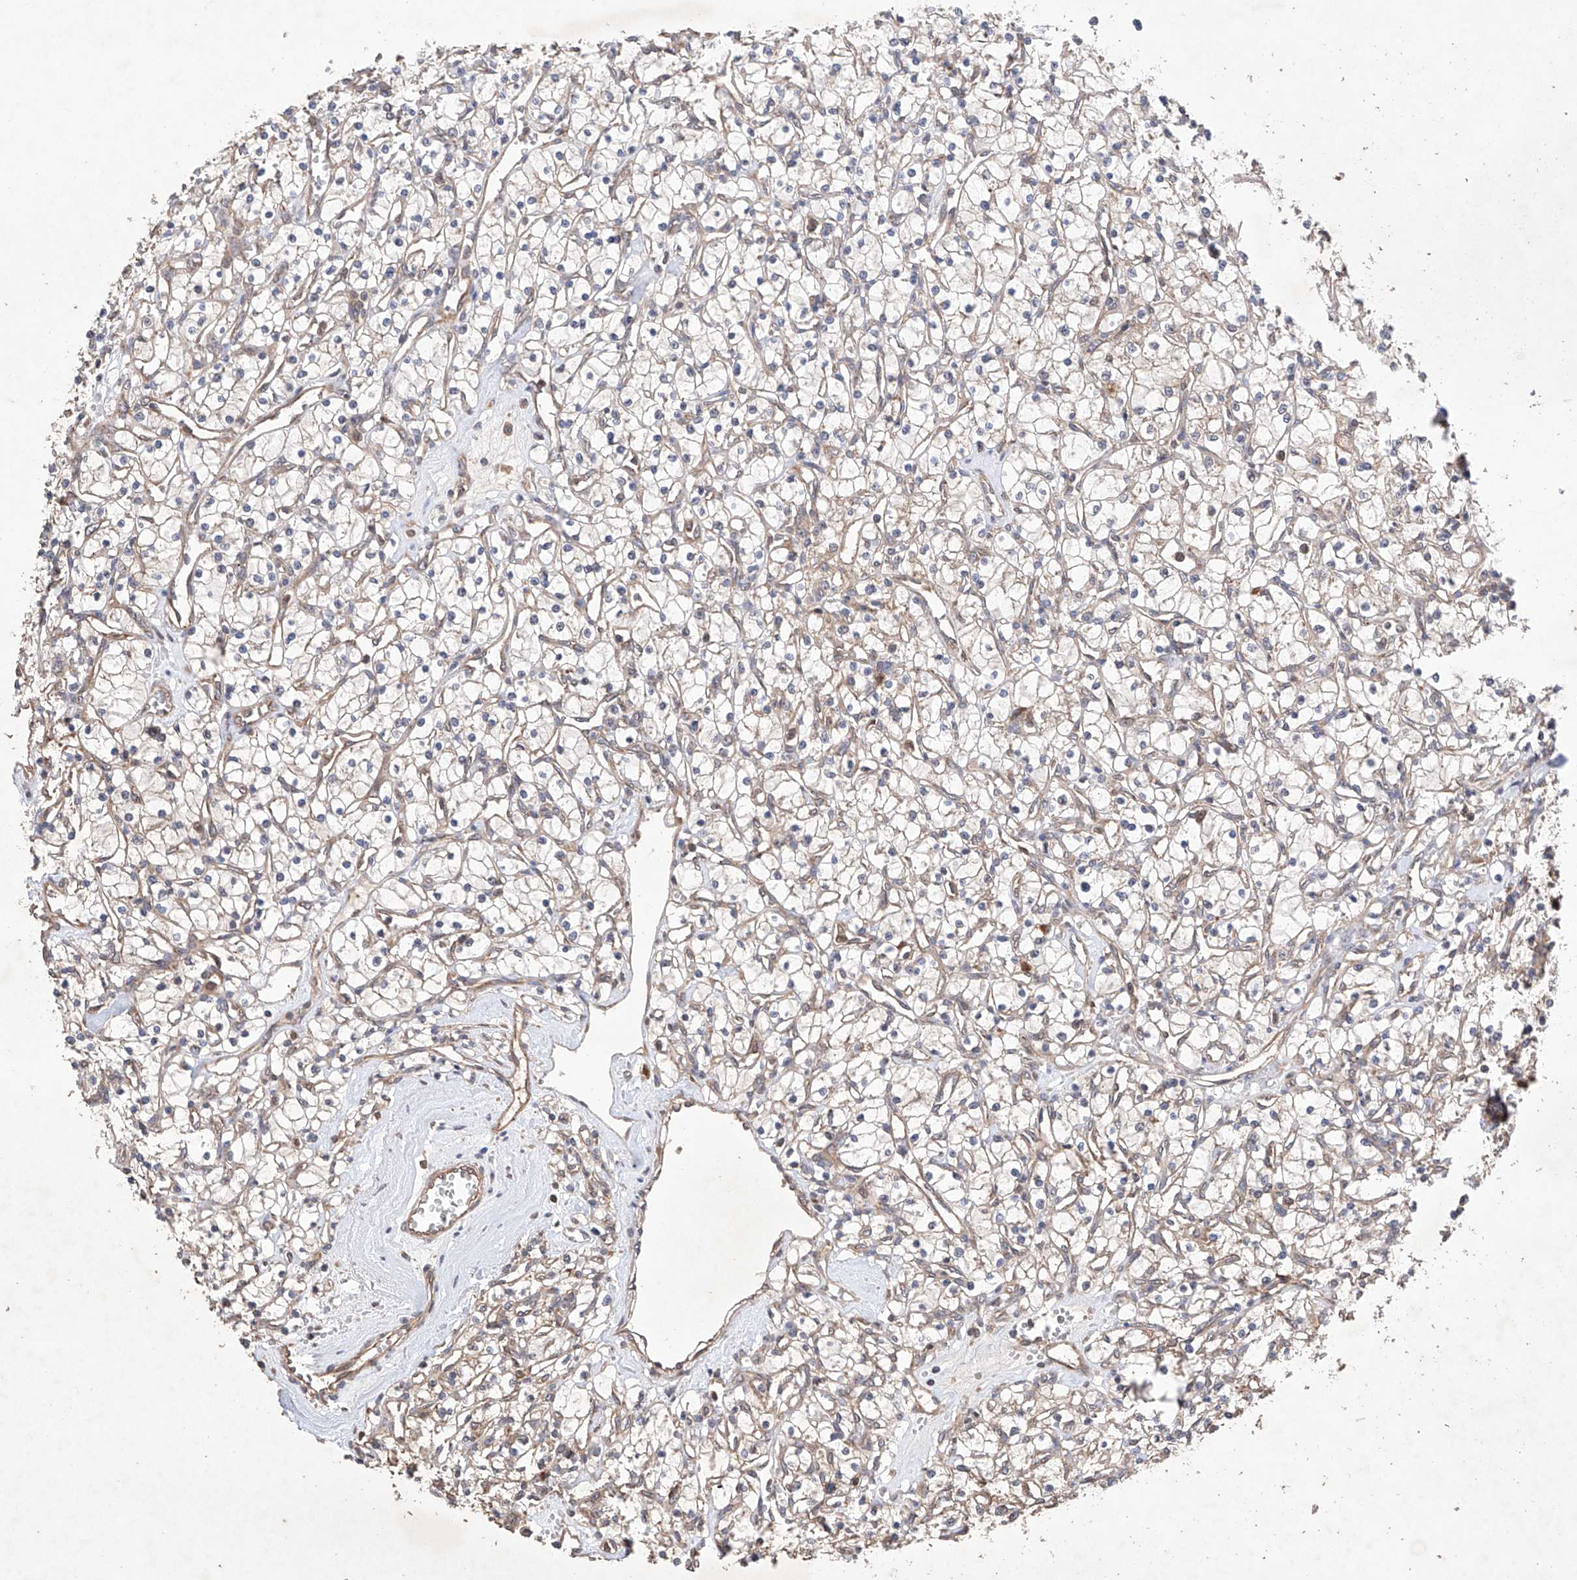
{"staining": {"intensity": "weak", "quantity": "25%-75%", "location": "cytoplasmic/membranous"}, "tissue": "renal cancer", "cell_type": "Tumor cells", "image_type": "cancer", "snomed": [{"axis": "morphology", "description": "Adenocarcinoma, NOS"}, {"axis": "topography", "description": "Kidney"}], "caption": "IHC micrograph of neoplastic tissue: adenocarcinoma (renal) stained using immunohistochemistry (IHC) reveals low levels of weak protein expression localized specifically in the cytoplasmic/membranous of tumor cells, appearing as a cytoplasmic/membranous brown color.", "gene": "LURAP1", "patient": {"sex": "female", "age": 59}}